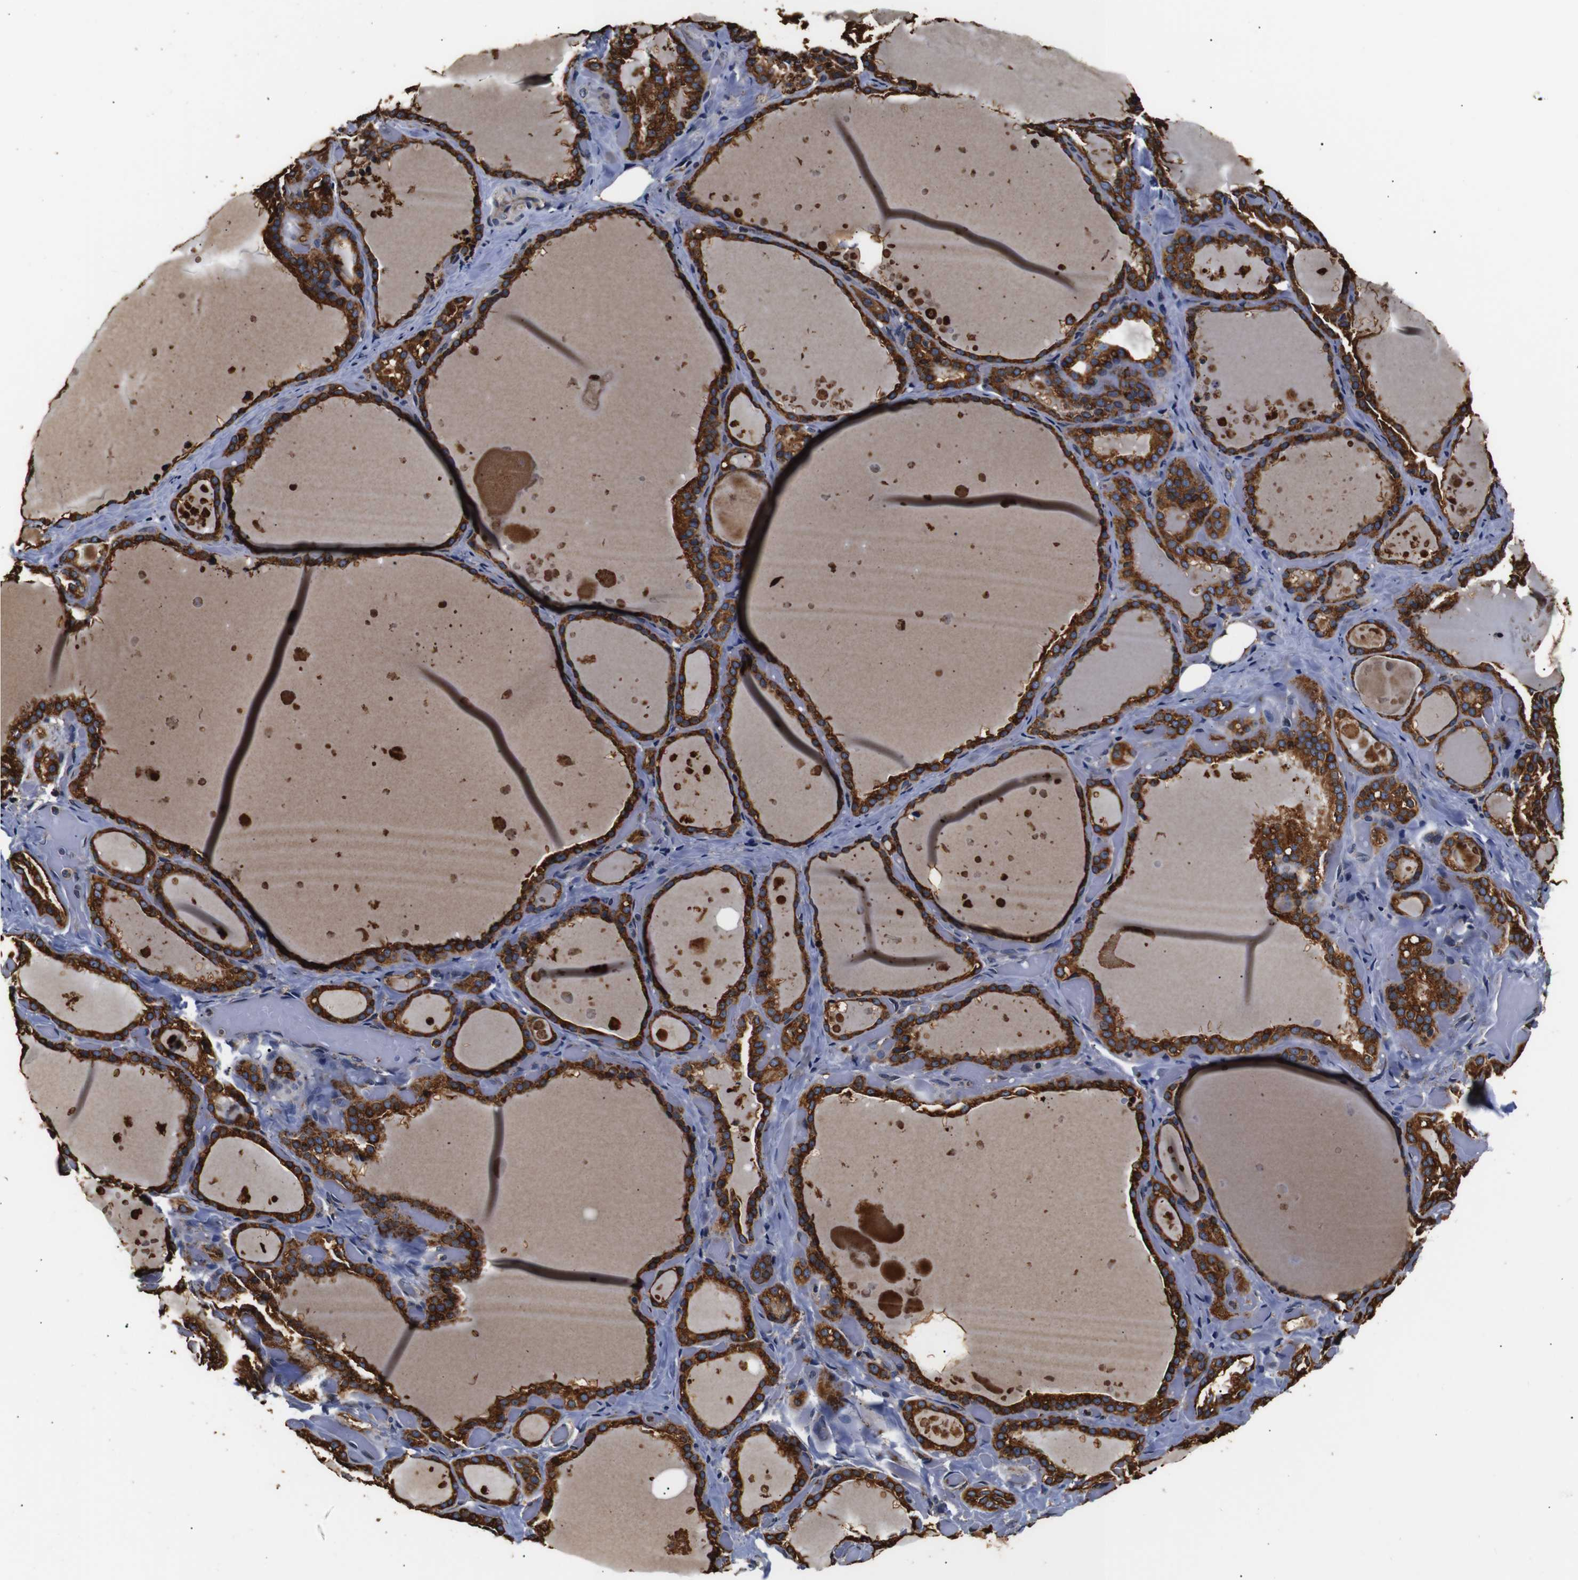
{"staining": {"intensity": "strong", "quantity": ">75%", "location": "cytoplasmic/membranous"}, "tissue": "thyroid gland", "cell_type": "Glandular cells", "image_type": "normal", "snomed": [{"axis": "morphology", "description": "Normal tissue, NOS"}, {"axis": "topography", "description": "Thyroid gland"}], "caption": "A brown stain highlights strong cytoplasmic/membranous positivity of a protein in glandular cells of normal thyroid gland. (IHC, brightfield microscopy, high magnification).", "gene": "HHIP", "patient": {"sex": "female", "age": 44}}